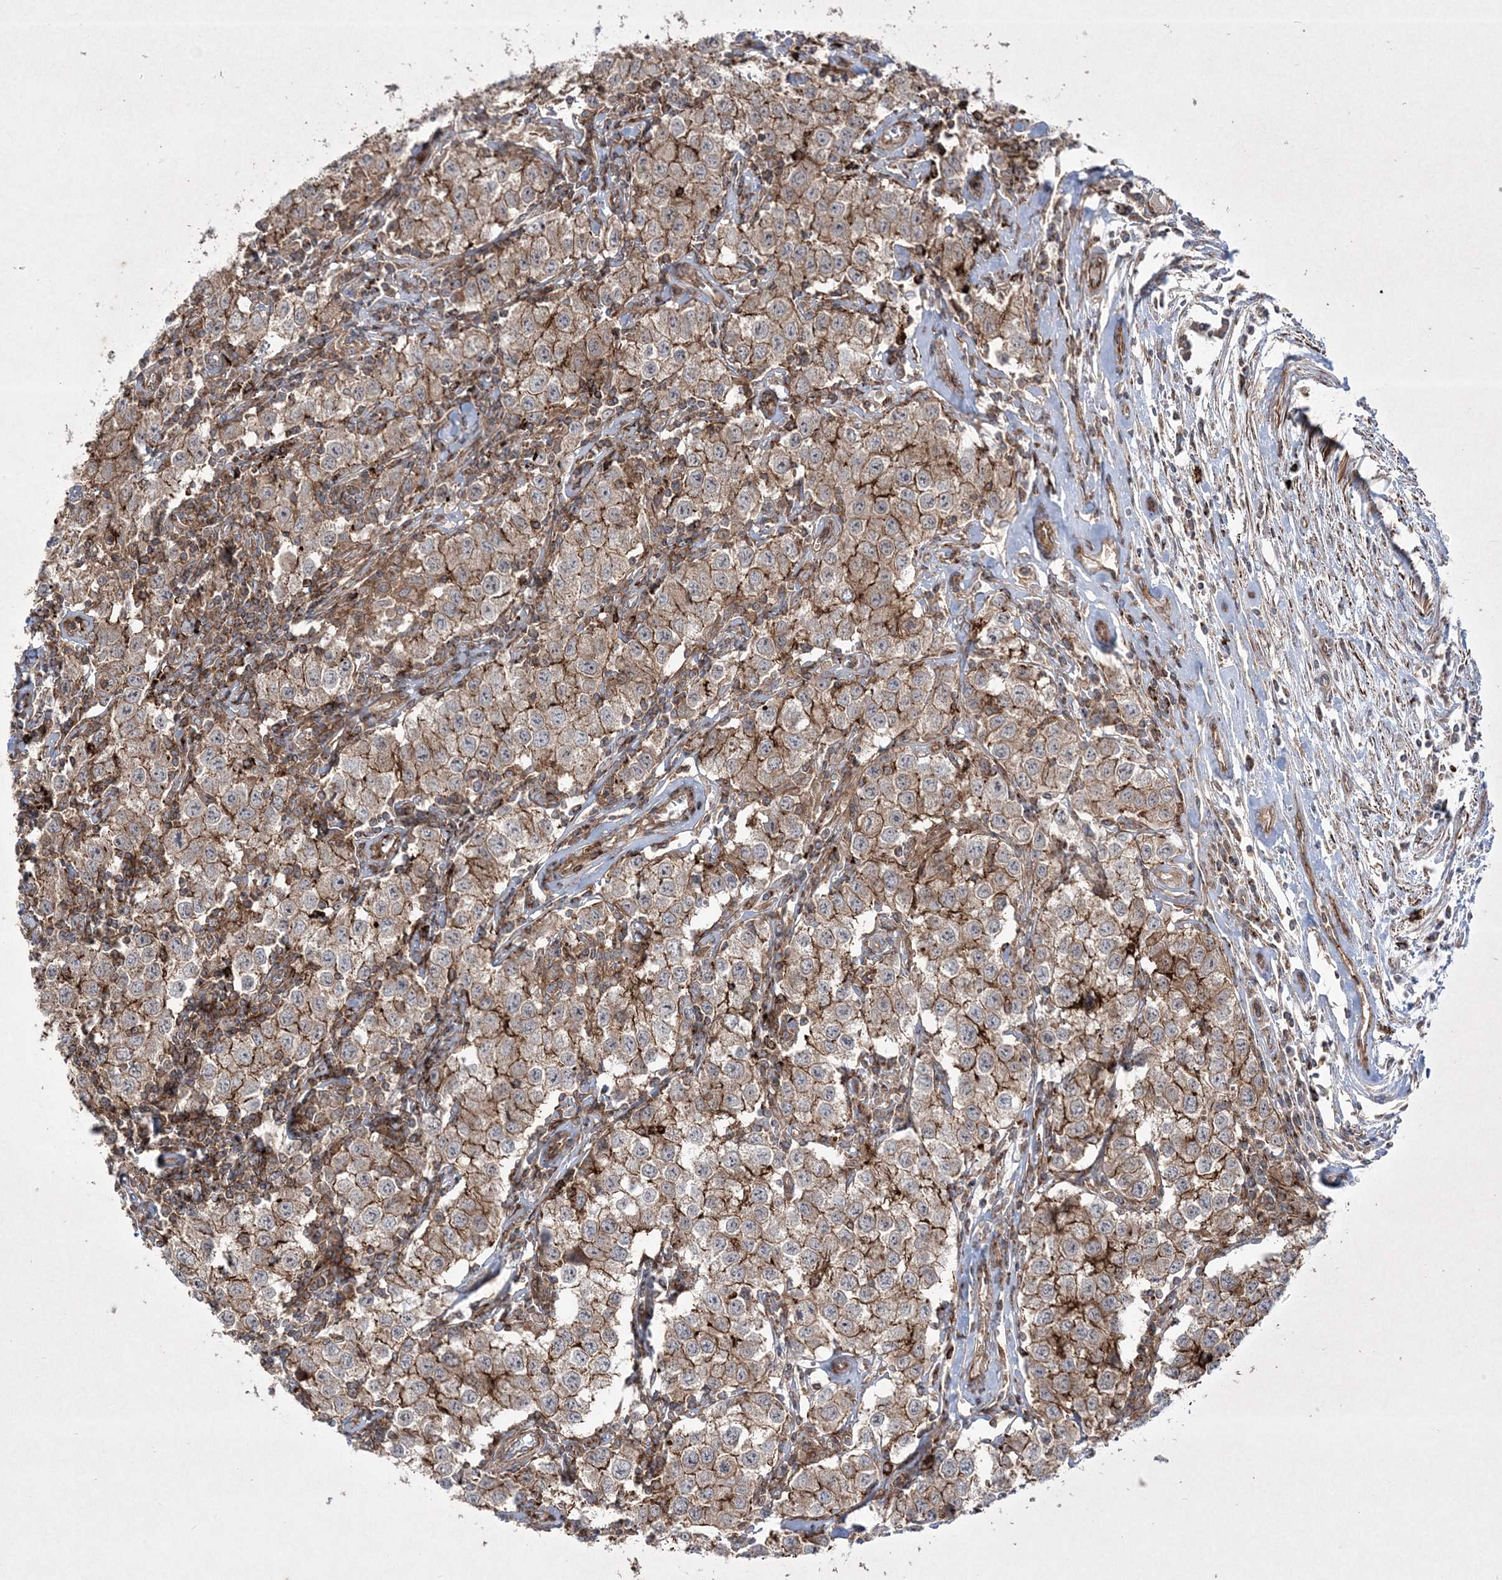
{"staining": {"intensity": "moderate", "quantity": ">75%", "location": "cytoplasmic/membranous"}, "tissue": "testis cancer", "cell_type": "Tumor cells", "image_type": "cancer", "snomed": [{"axis": "morphology", "description": "Seminoma, NOS"}, {"axis": "morphology", "description": "Carcinoma, Embryonal, NOS"}, {"axis": "topography", "description": "Testis"}], "caption": "A photomicrograph showing moderate cytoplasmic/membranous expression in approximately >75% of tumor cells in testis cancer (seminoma), as visualized by brown immunohistochemical staining.", "gene": "RICTOR", "patient": {"sex": "male", "age": 43}}